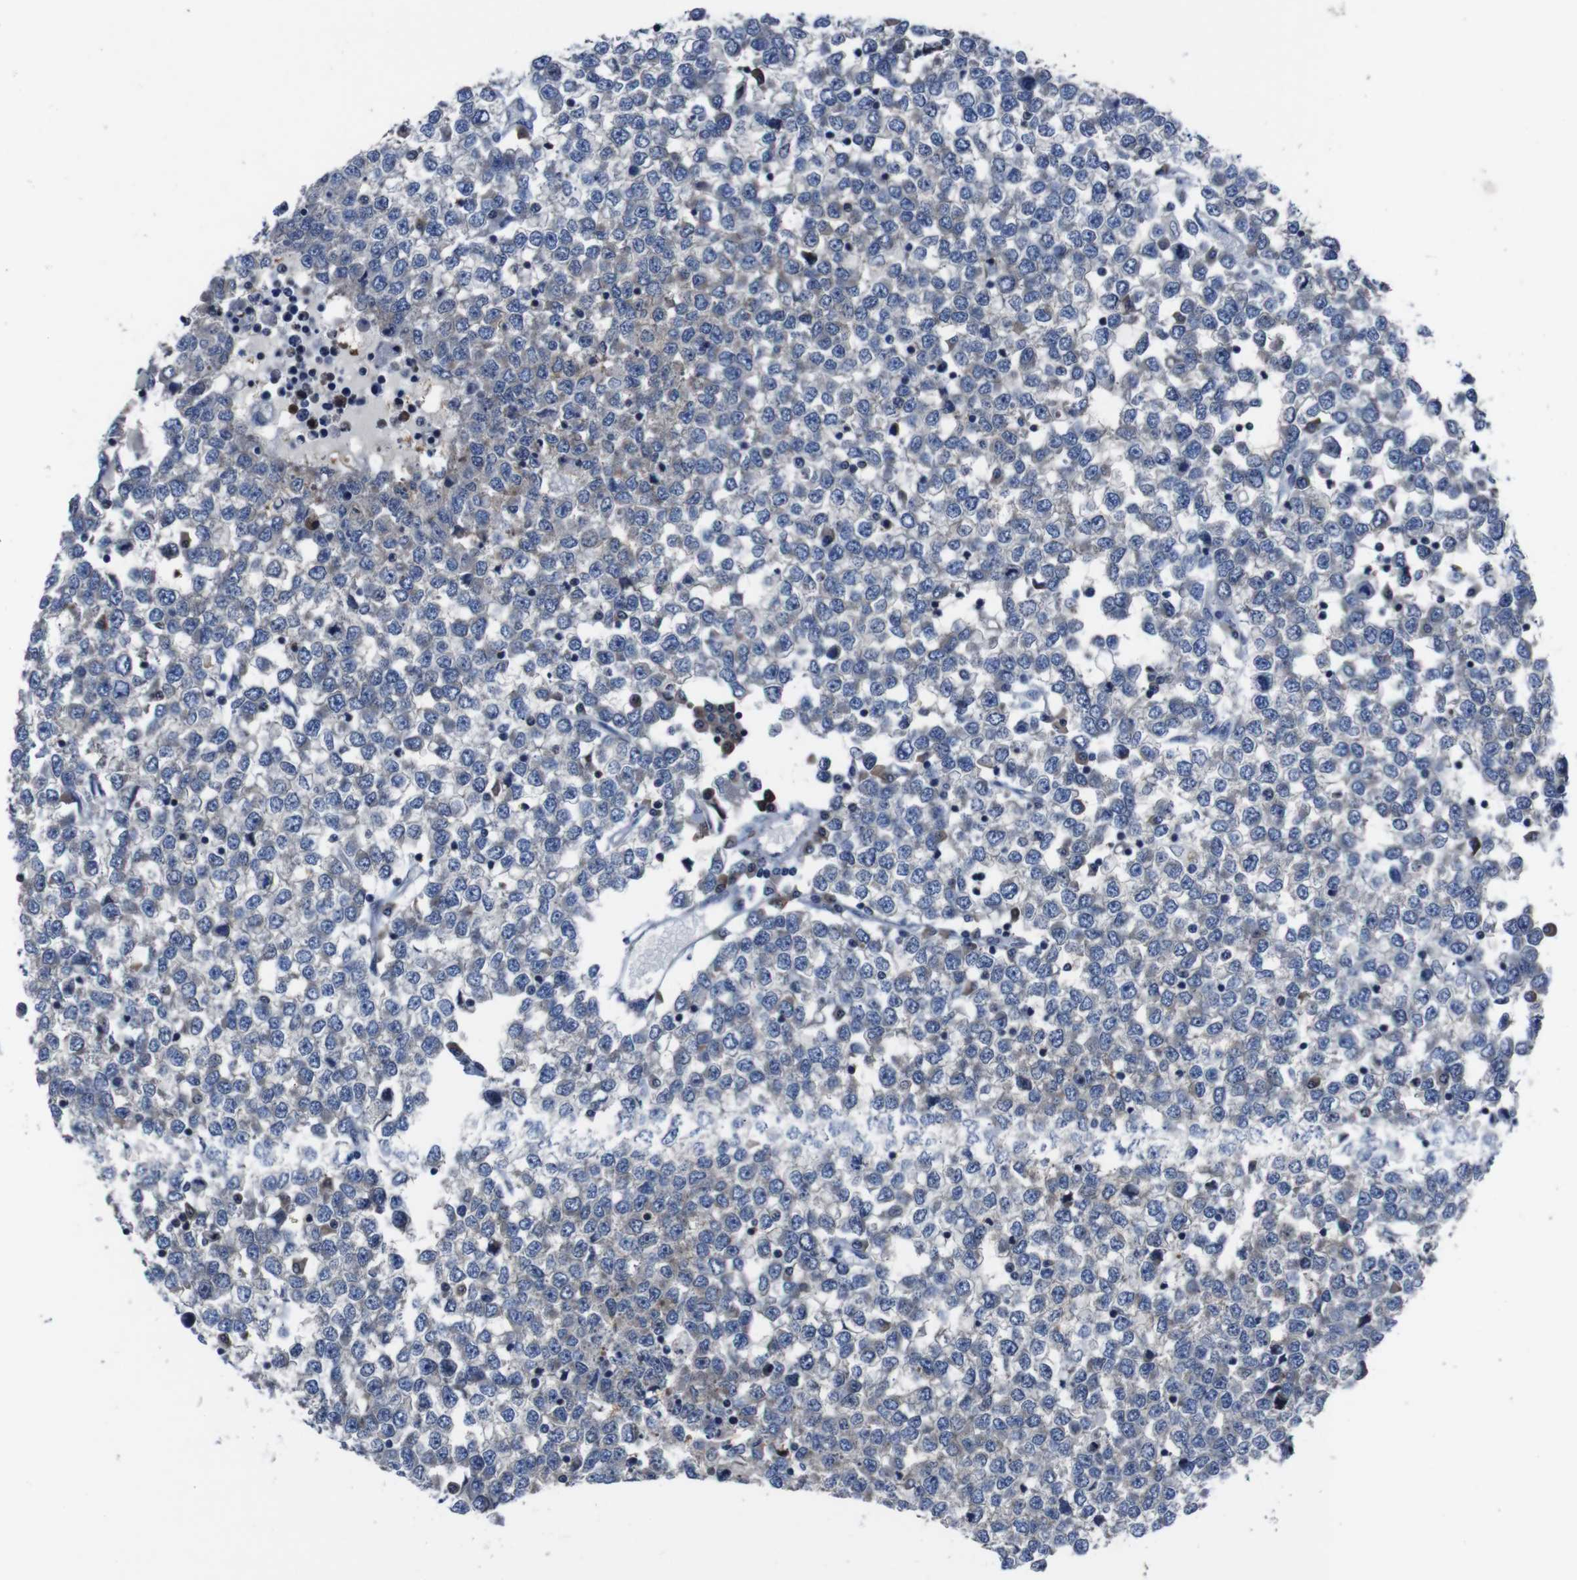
{"staining": {"intensity": "weak", "quantity": "25%-75%", "location": "cytoplasmic/membranous"}, "tissue": "testis cancer", "cell_type": "Tumor cells", "image_type": "cancer", "snomed": [{"axis": "morphology", "description": "Seminoma, NOS"}, {"axis": "topography", "description": "Testis"}], "caption": "Weak cytoplasmic/membranous expression is seen in approximately 25%-75% of tumor cells in testis cancer.", "gene": "SEMA4B", "patient": {"sex": "male", "age": 65}}